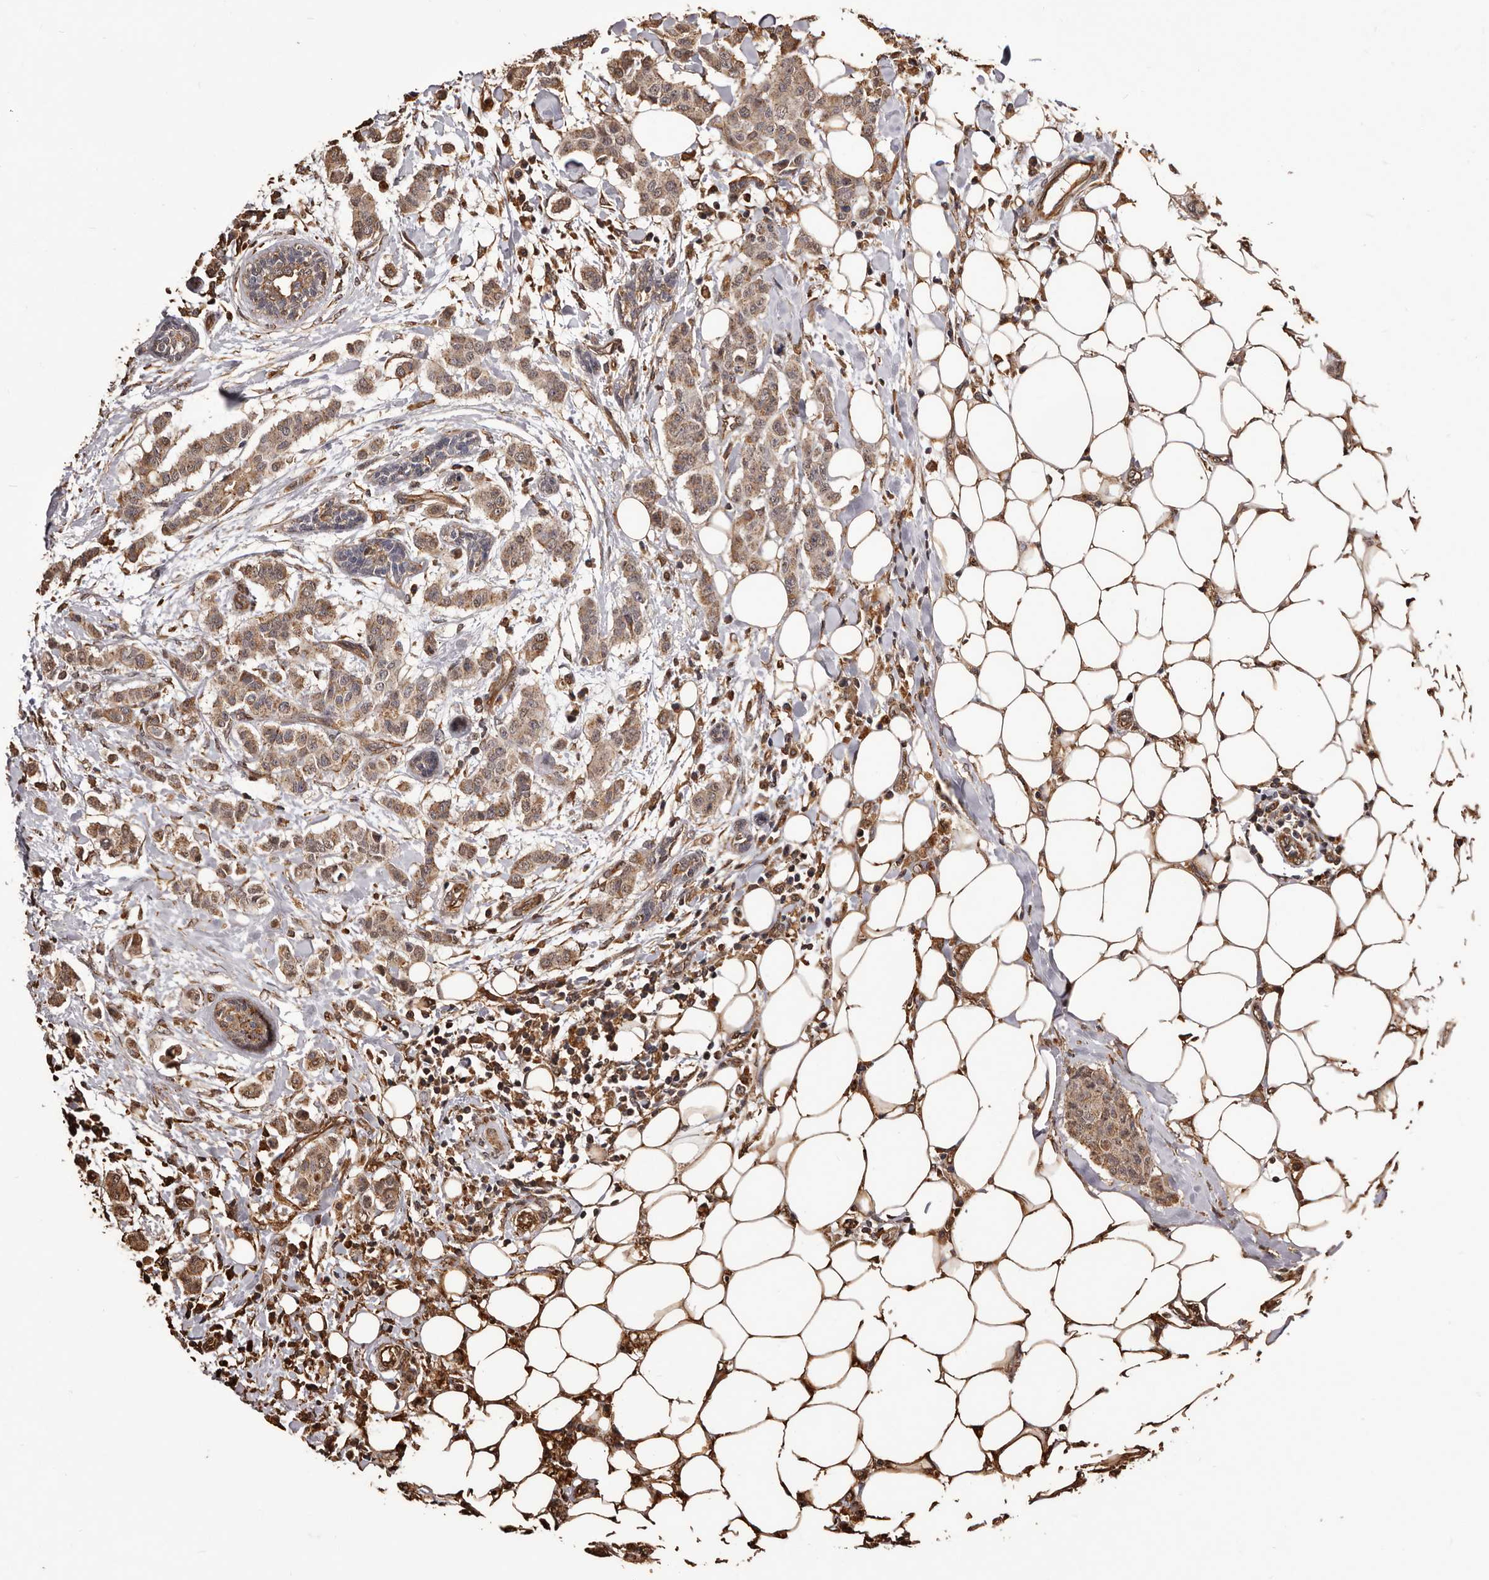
{"staining": {"intensity": "moderate", "quantity": ">75%", "location": "cytoplasmic/membranous"}, "tissue": "breast cancer", "cell_type": "Tumor cells", "image_type": "cancer", "snomed": [{"axis": "morphology", "description": "Duct carcinoma"}, {"axis": "topography", "description": "Breast"}], "caption": "Moderate cytoplasmic/membranous positivity is present in approximately >75% of tumor cells in breast infiltrating ductal carcinoma. The staining is performed using DAB brown chromogen to label protein expression. The nuclei are counter-stained blue using hematoxylin.", "gene": "ALPK1", "patient": {"sex": "female", "age": 40}}